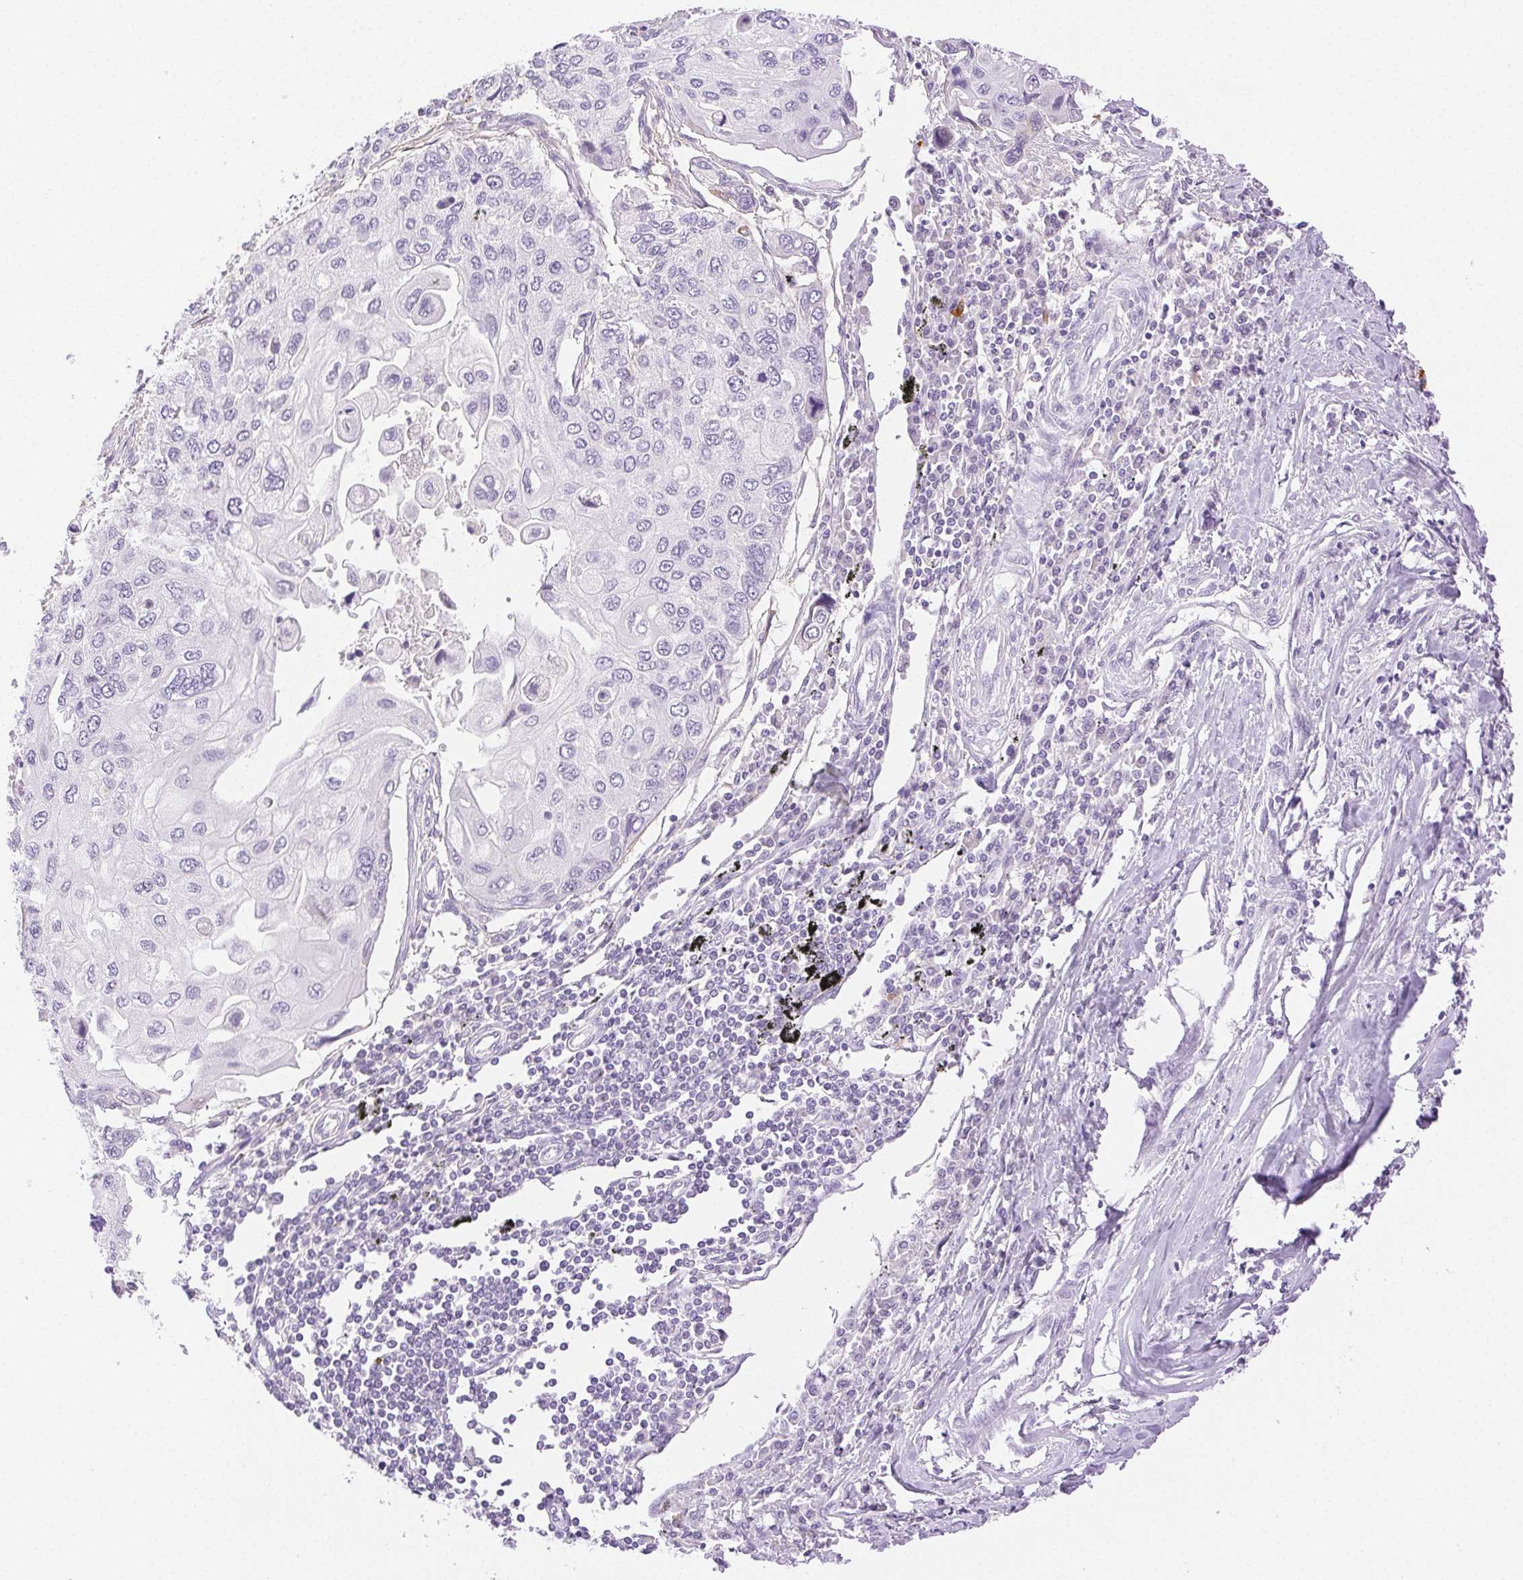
{"staining": {"intensity": "negative", "quantity": "none", "location": "none"}, "tissue": "lung cancer", "cell_type": "Tumor cells", "image_type": "cancer", "snomed": [{"axis": "morphology", "description": "Squamous cell carcinoma, NOS"}, {"axis": "morphology", "description": "Squamous cell carcinoma, metastatic, NOS"}, {"axis": "topography", "description": "Lung"}], "caption": "A high-resolution histopathology image shows IHC staining of lung cancer (metastatic squamous cell carcinoma), which shows no significant staining in tumor cells.", "gene": "SPACA4", "patient": {"sex": "male", "age": 63}}